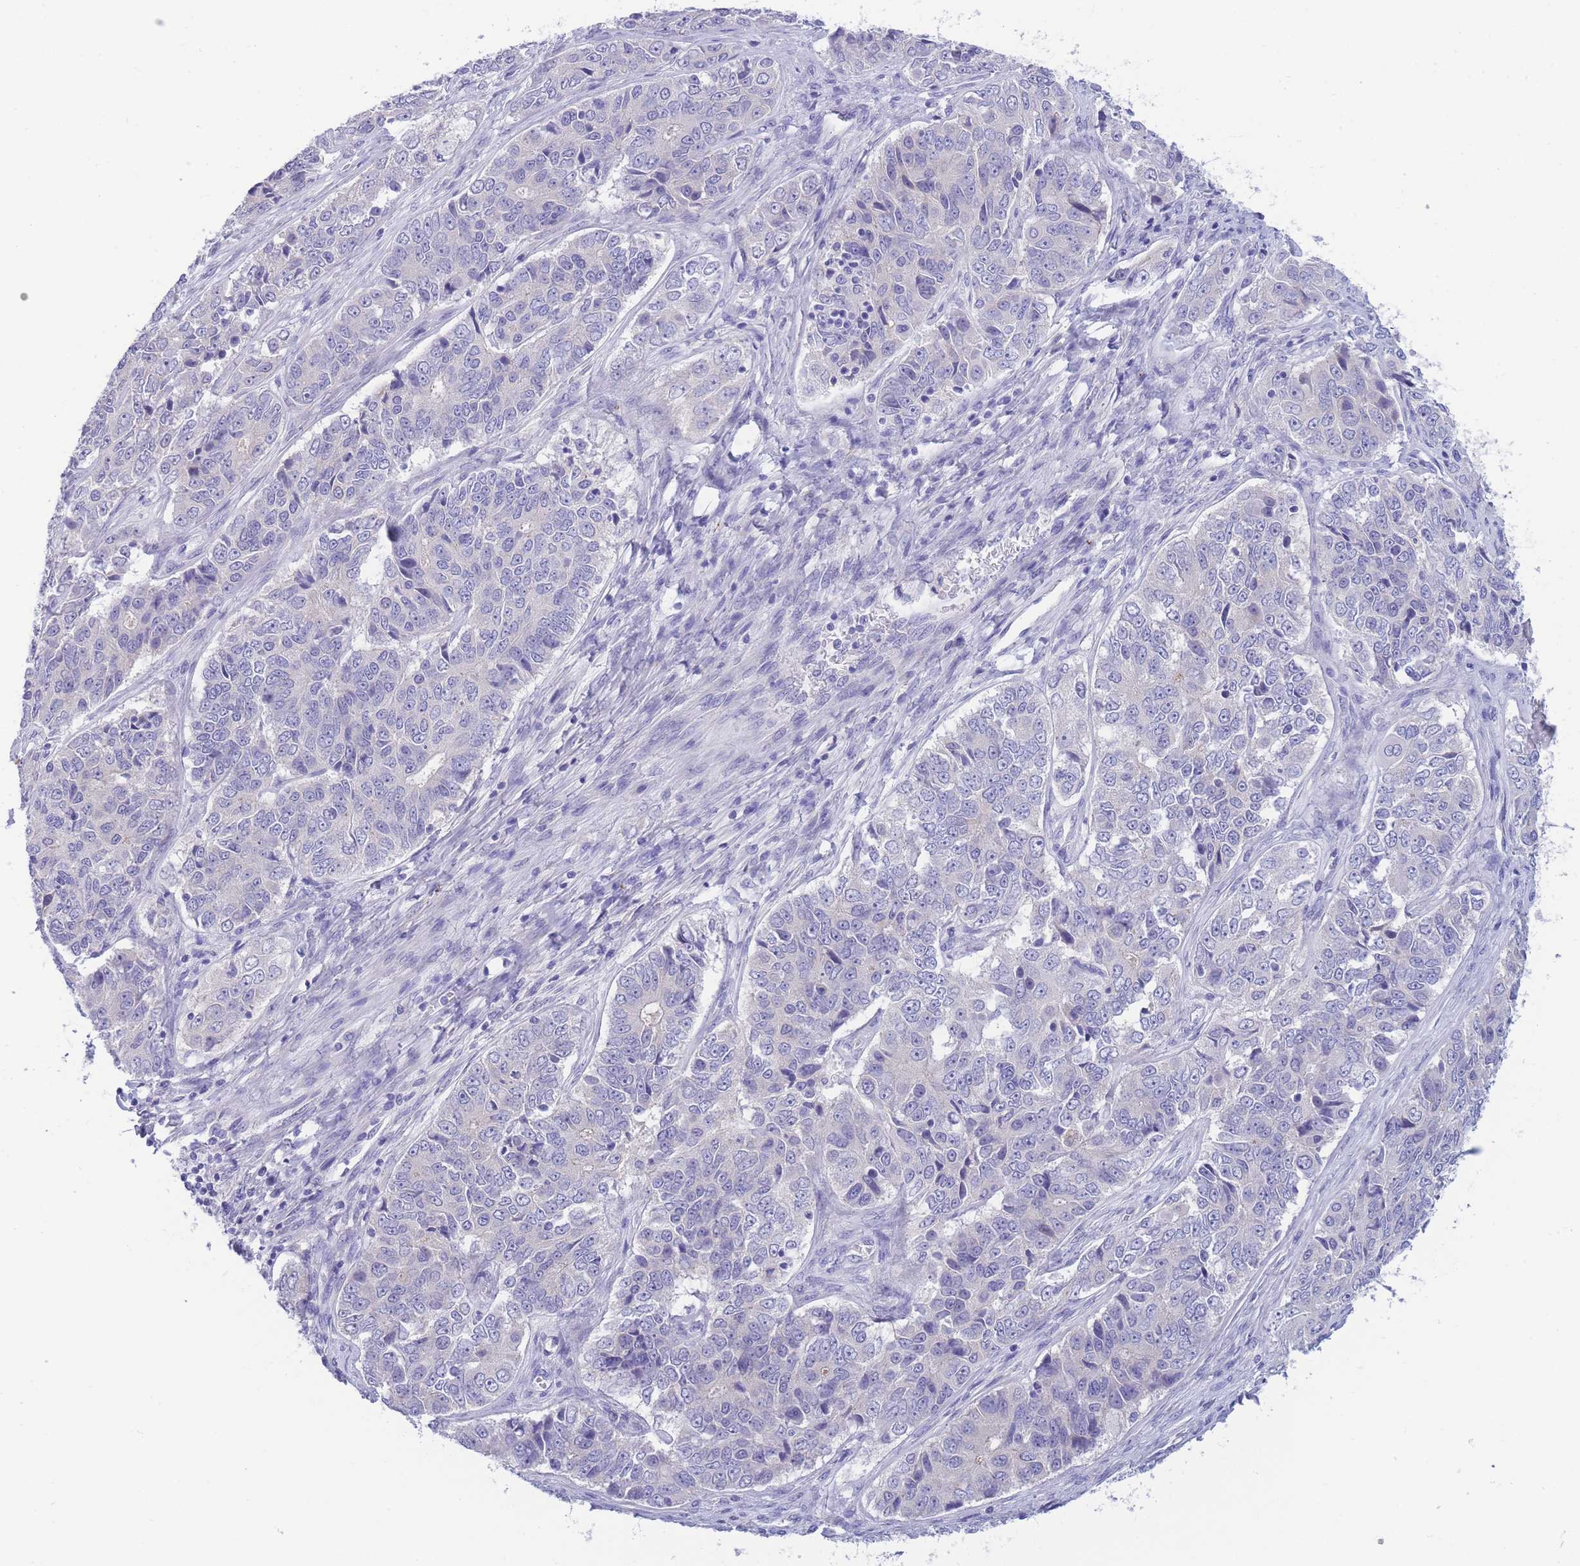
{"staining": {"intensity": "negative", "quantity": "none", "location": "none"}, "tissue": "ovarian cancer", "cell_type": "Tumor cells", "image_type": "cancer", "snomed": [{"axis": "morphology", "description": "Carcinoma, endometroid"}, {"axis": "topography", "description": "Ovary"}], "caption": "An image of endometroid carcinoma (ovarian) stained for a protein shows no brown staining in tumor cells.", "gene": "PCDHB3", "patient": {"sex": "female", "age": 51}}